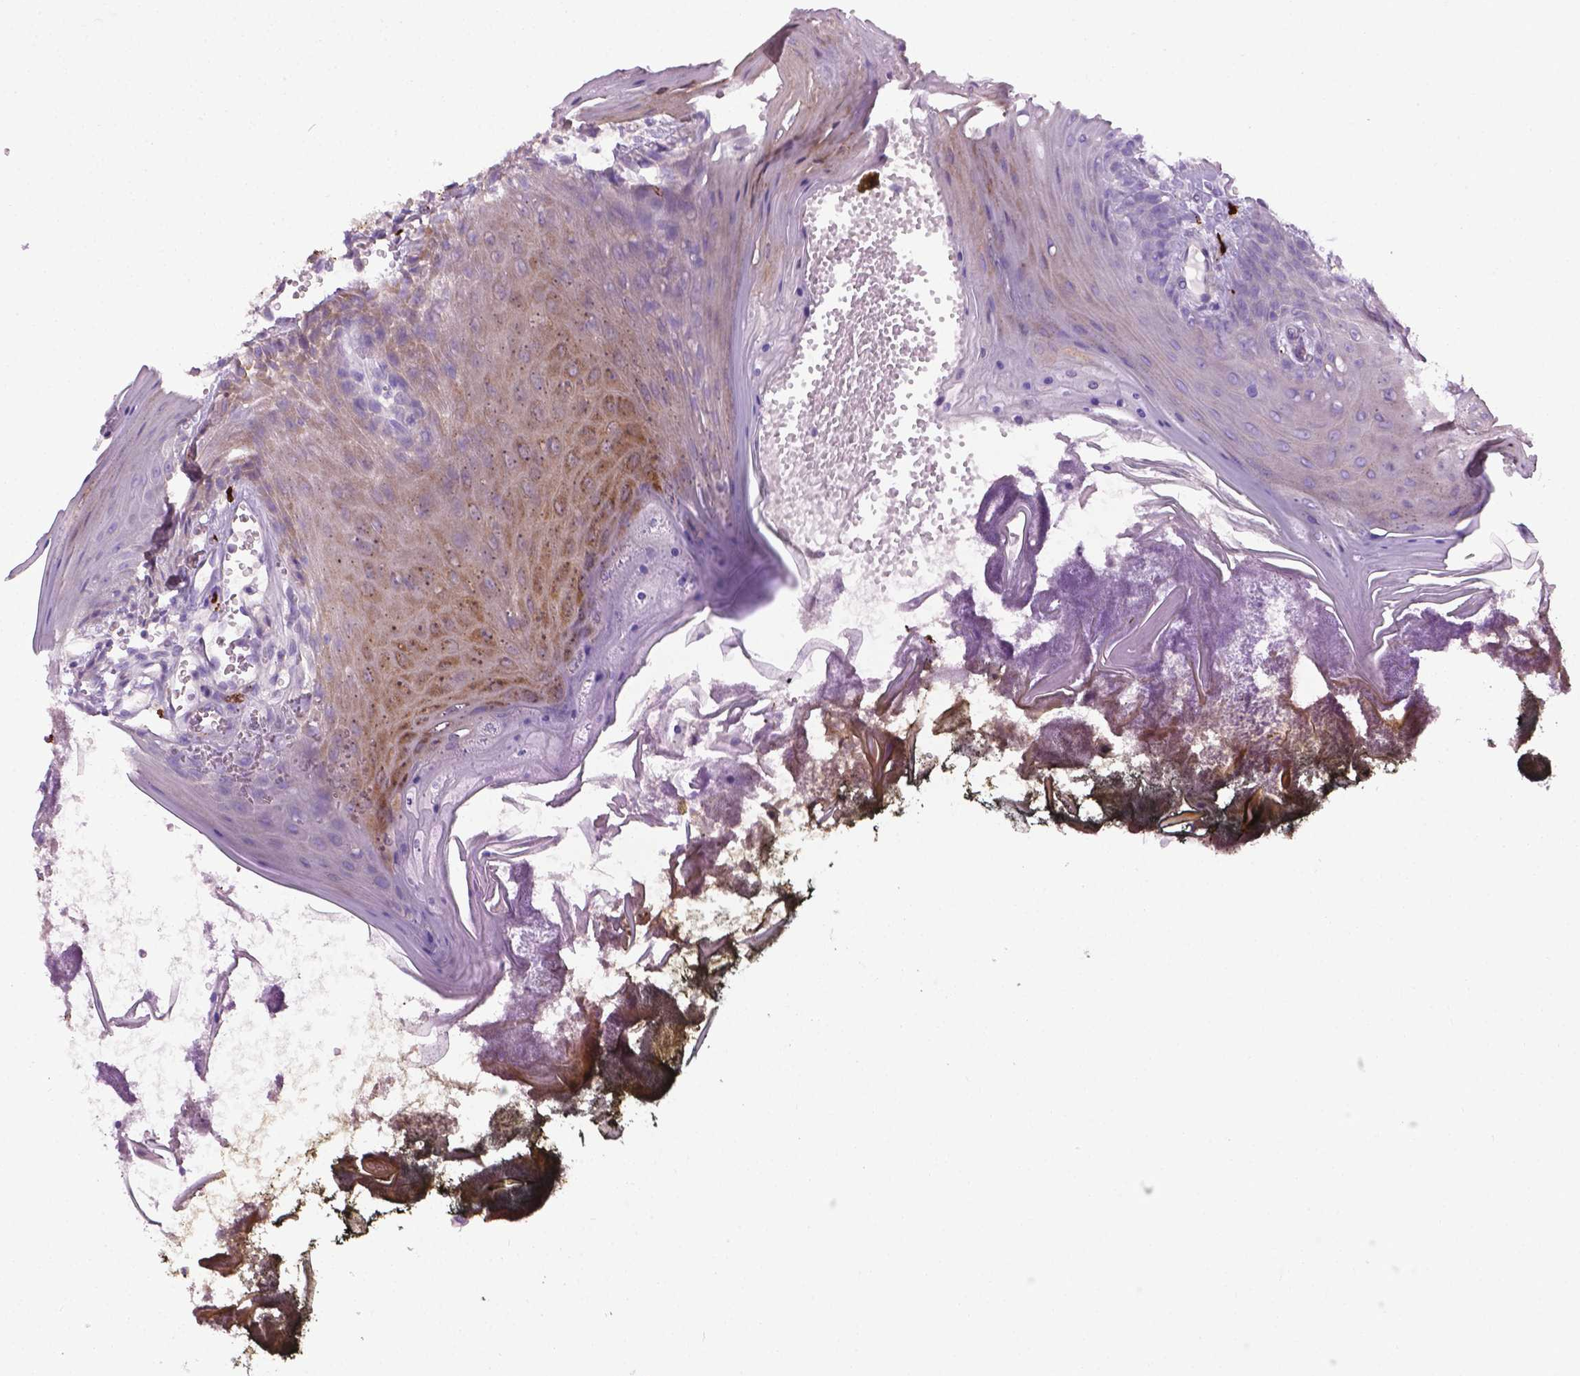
{"staining": {"intensity": "moderate", "quantity": "<25%", "location": "cytoplasmic/membranous"}, "tissue": "oral mucosa", "cell_type": "Squamous epithelial cells", "image_type": "normal", "snomed": [{"axis": "morphology", "description": "Normal tissue, NOS"}, {"axis": "topography", "description": "Oral tissue"}], "caption": "High-magnification brightfield microscopy of unremarkable oral mucosa stained with DAB (brown) and counterstained with hematoxylin (blue). squamous epithelial cells exhibit moderate cytoplasmic/membranous positivity is identified in about<25% of cells. (Stains: DAB (3,3'-diaminobenzidine) in brown, nuclei in blue, Microscopy: brightfield microscopy at high magnification).", "gene": "SPECC1L", "patient": {"sex": "male", "age": 9}}